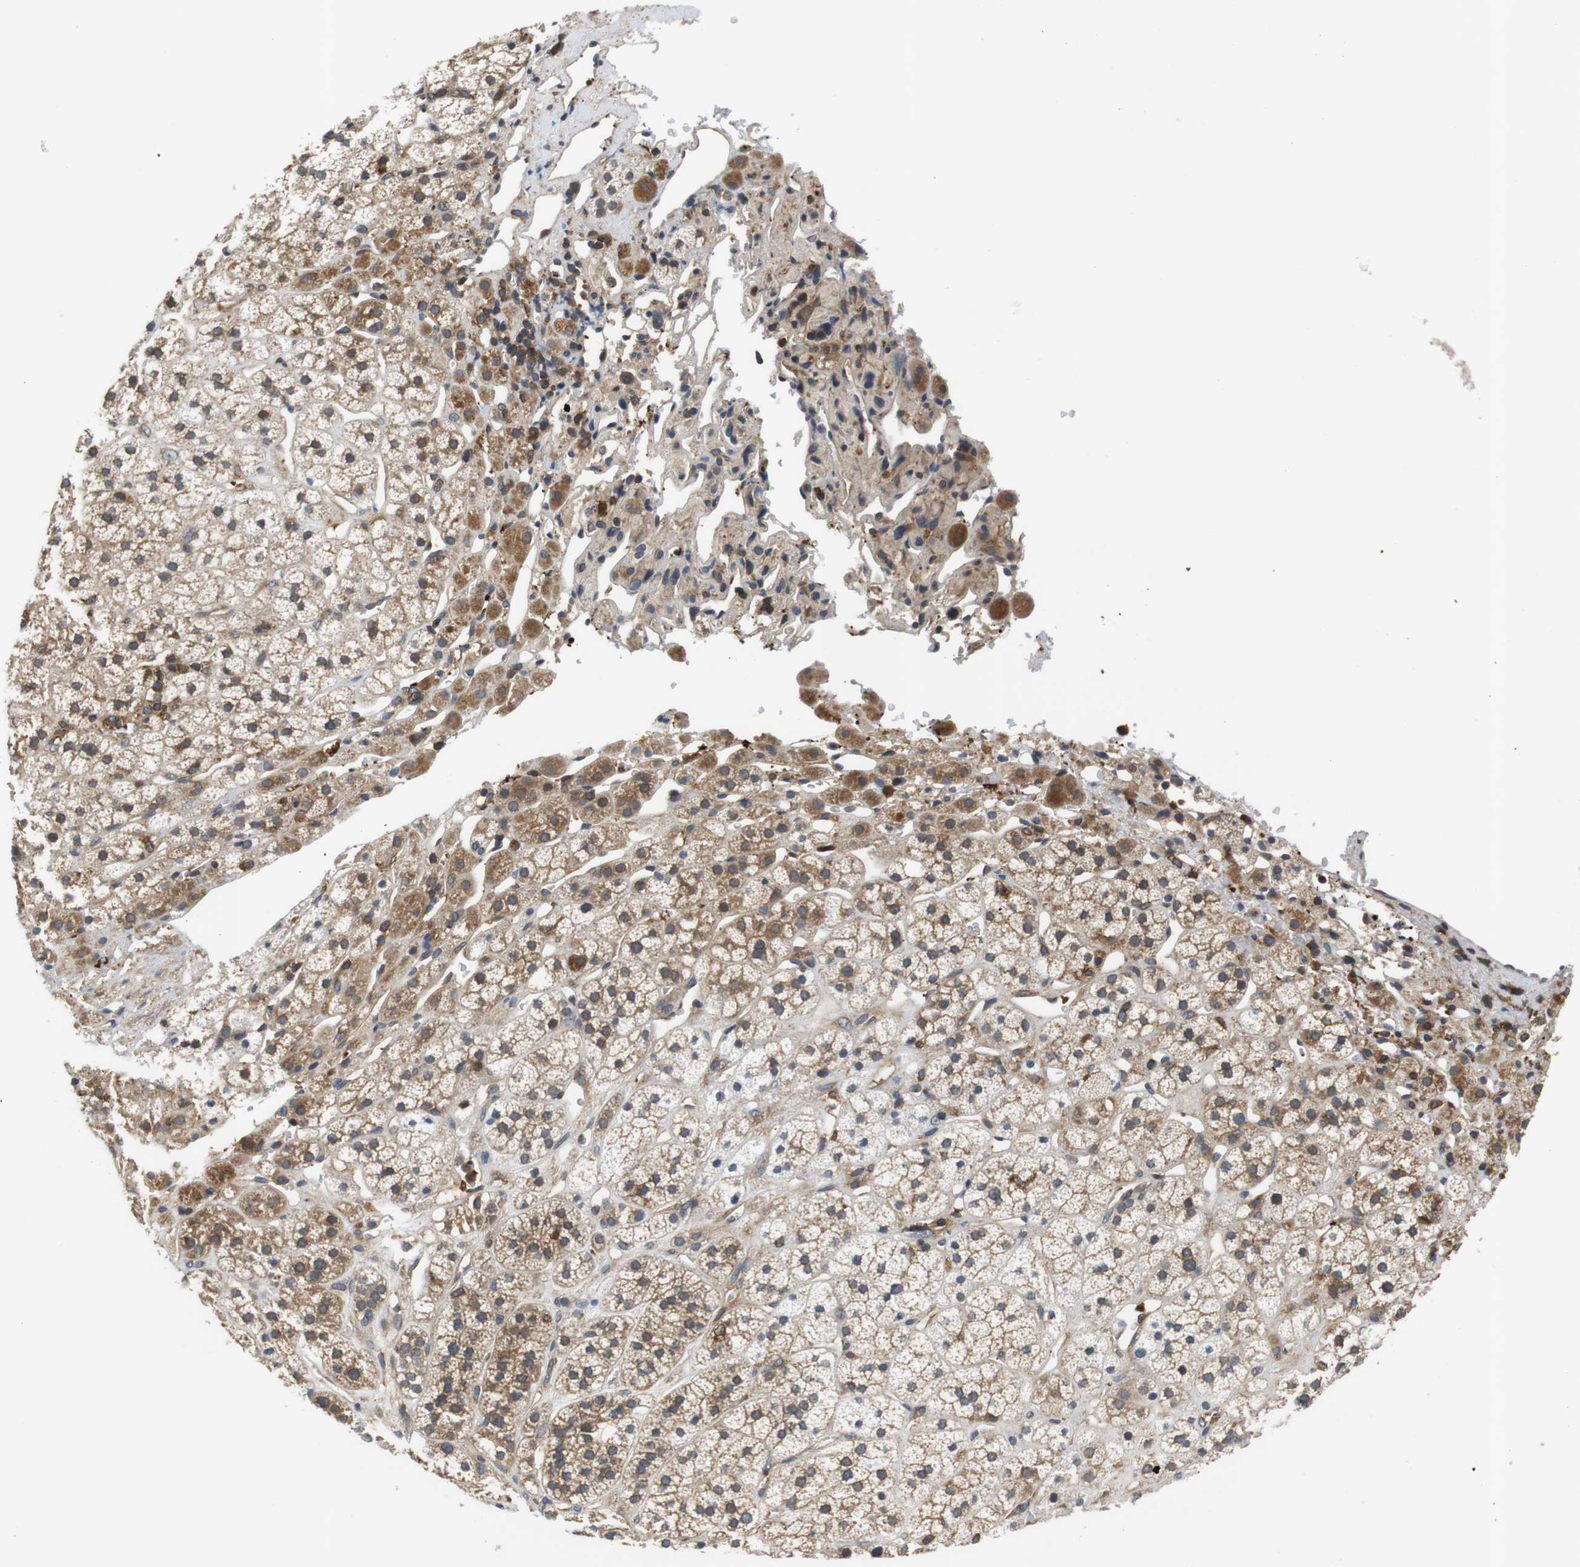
{"staining": {"intensity": "moderate", "quantity": ">75%", "location": "cytoplasmic/membranous"}, "tissue": "adrenal gland", "cell_type": "Glandular cells", "image_type": "normal", "snomed": [{"axis": "morphology", "description": "Normal tissue, NOS"}, {"axis": "topography", "description": "Adrenal gland"}], "caption": "Immunohistochemistry (IHC) staining of benign adrenal gland, which reveals medium levels of moderate cytoplasmic/membranous staining in approximately >75% of glandular cells indicating moderate cytoplasmic/membranous protein expression. The staining was performed using DAB (brown) for protein detection and nuclei were counterstained in hematoxylin (blue).", "gene": "HERPUD2", "patient": {"sex": "male", "age": 56}}